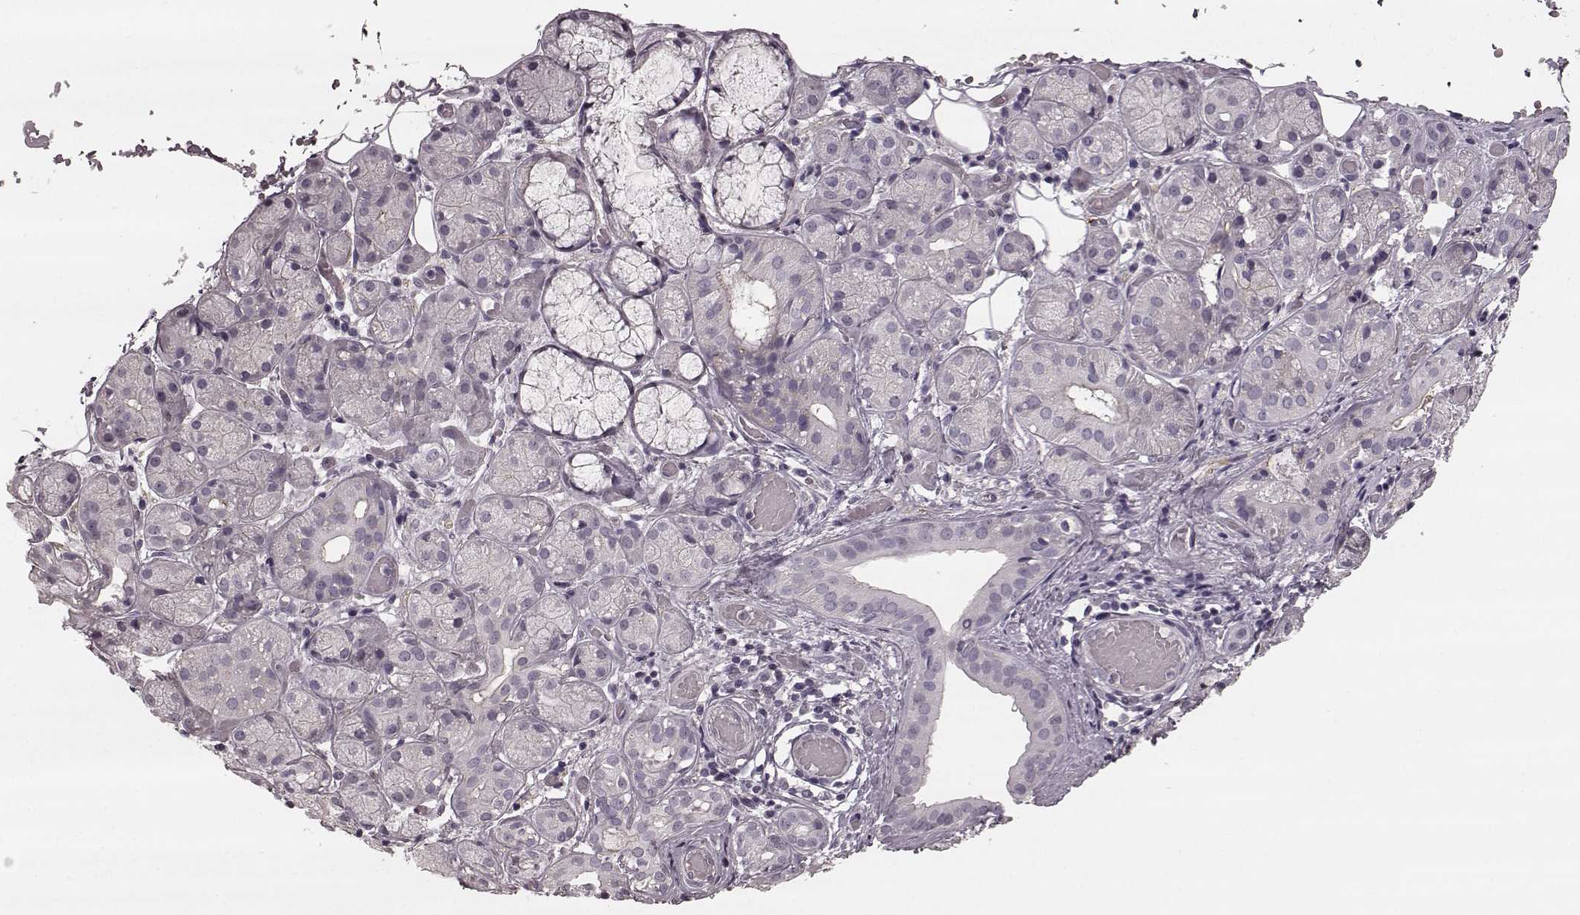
{"staining": {"intensity": "negative", "quantity": "none", "location": "none"}, "tissue": "salivary gland", "cell_type": "Glandular cells", "image_type": "normal", "snomed": [{"axis": "morphology", "description": "Normal tissue, NOS"}, {"axis": "topography", "description": "Salivary gland"}, {"axis": "topography", "description": "Peripheral nerve tissue"}], "caption": "Immunohistochemistry micrograph of benign human salivary gland stained for a protein (brown), which exhibits no expression in glandular cells.", "gene": "PRKCE", "patient": {"sex": "male", "age": 71}}